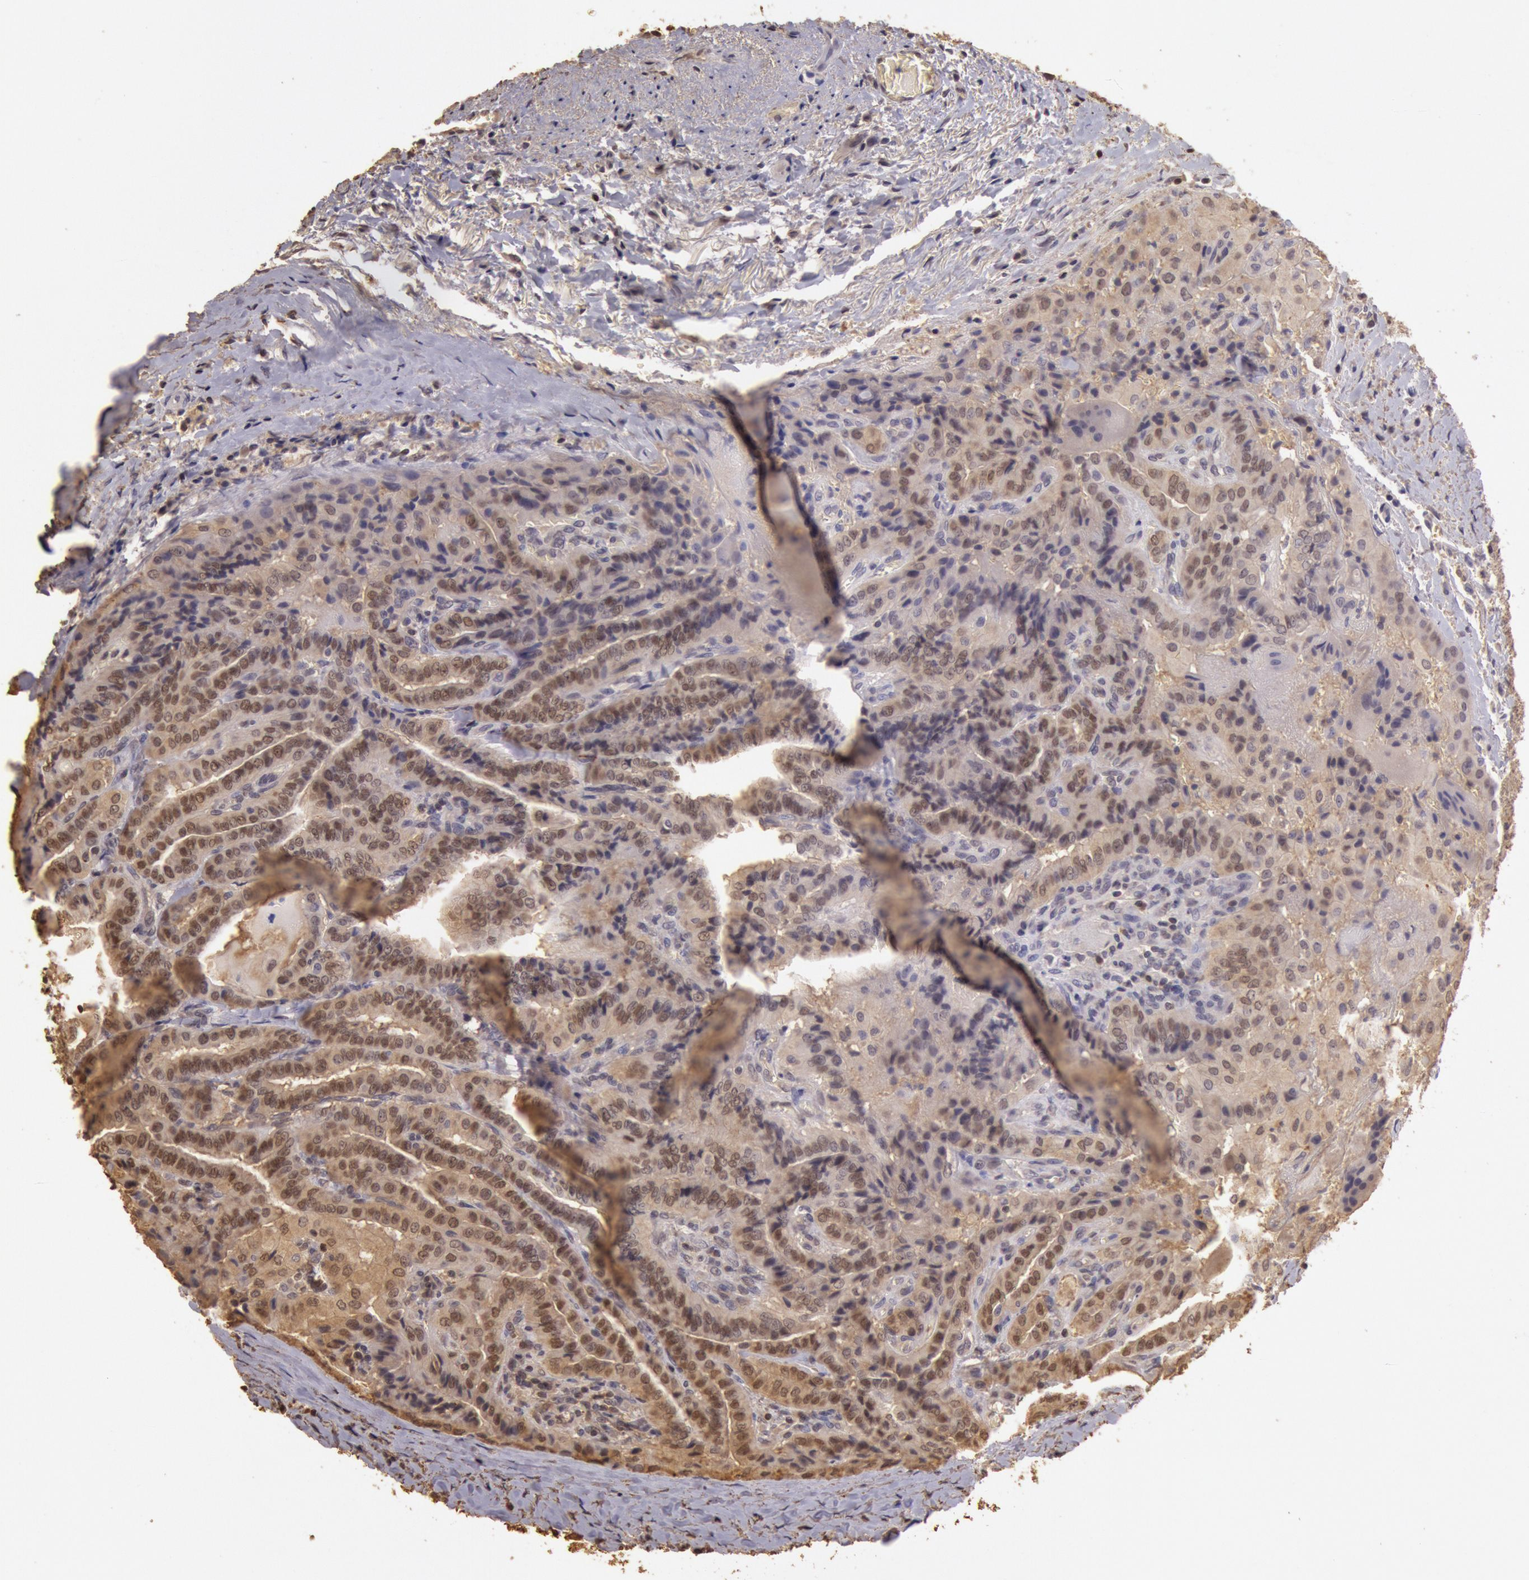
{"staining": {"intensity": "moderate", "quantity": ">75%", "location": "cytoplasmic/membranous,nuclear"}, "tissue": "thyroid cancer", "cell_type": "Tumor cells", "image_type": "cancer", "snomed": [{"axis": "morphology", "description": "Papillary adenocarcinoma, NOS"}, {"axis": "topography", "description": "Thyroid gland"}], "caption": "There is medium levels of moderate cytoplasmic/membranous and nuclear expression in tumor cells of thyroid cancer (papillary adenocarcinoma), as demonstrated by immunohistochemical staining (brown color).", "gene": "SOD1", "patient": {"sex": "female", "age": 71}}